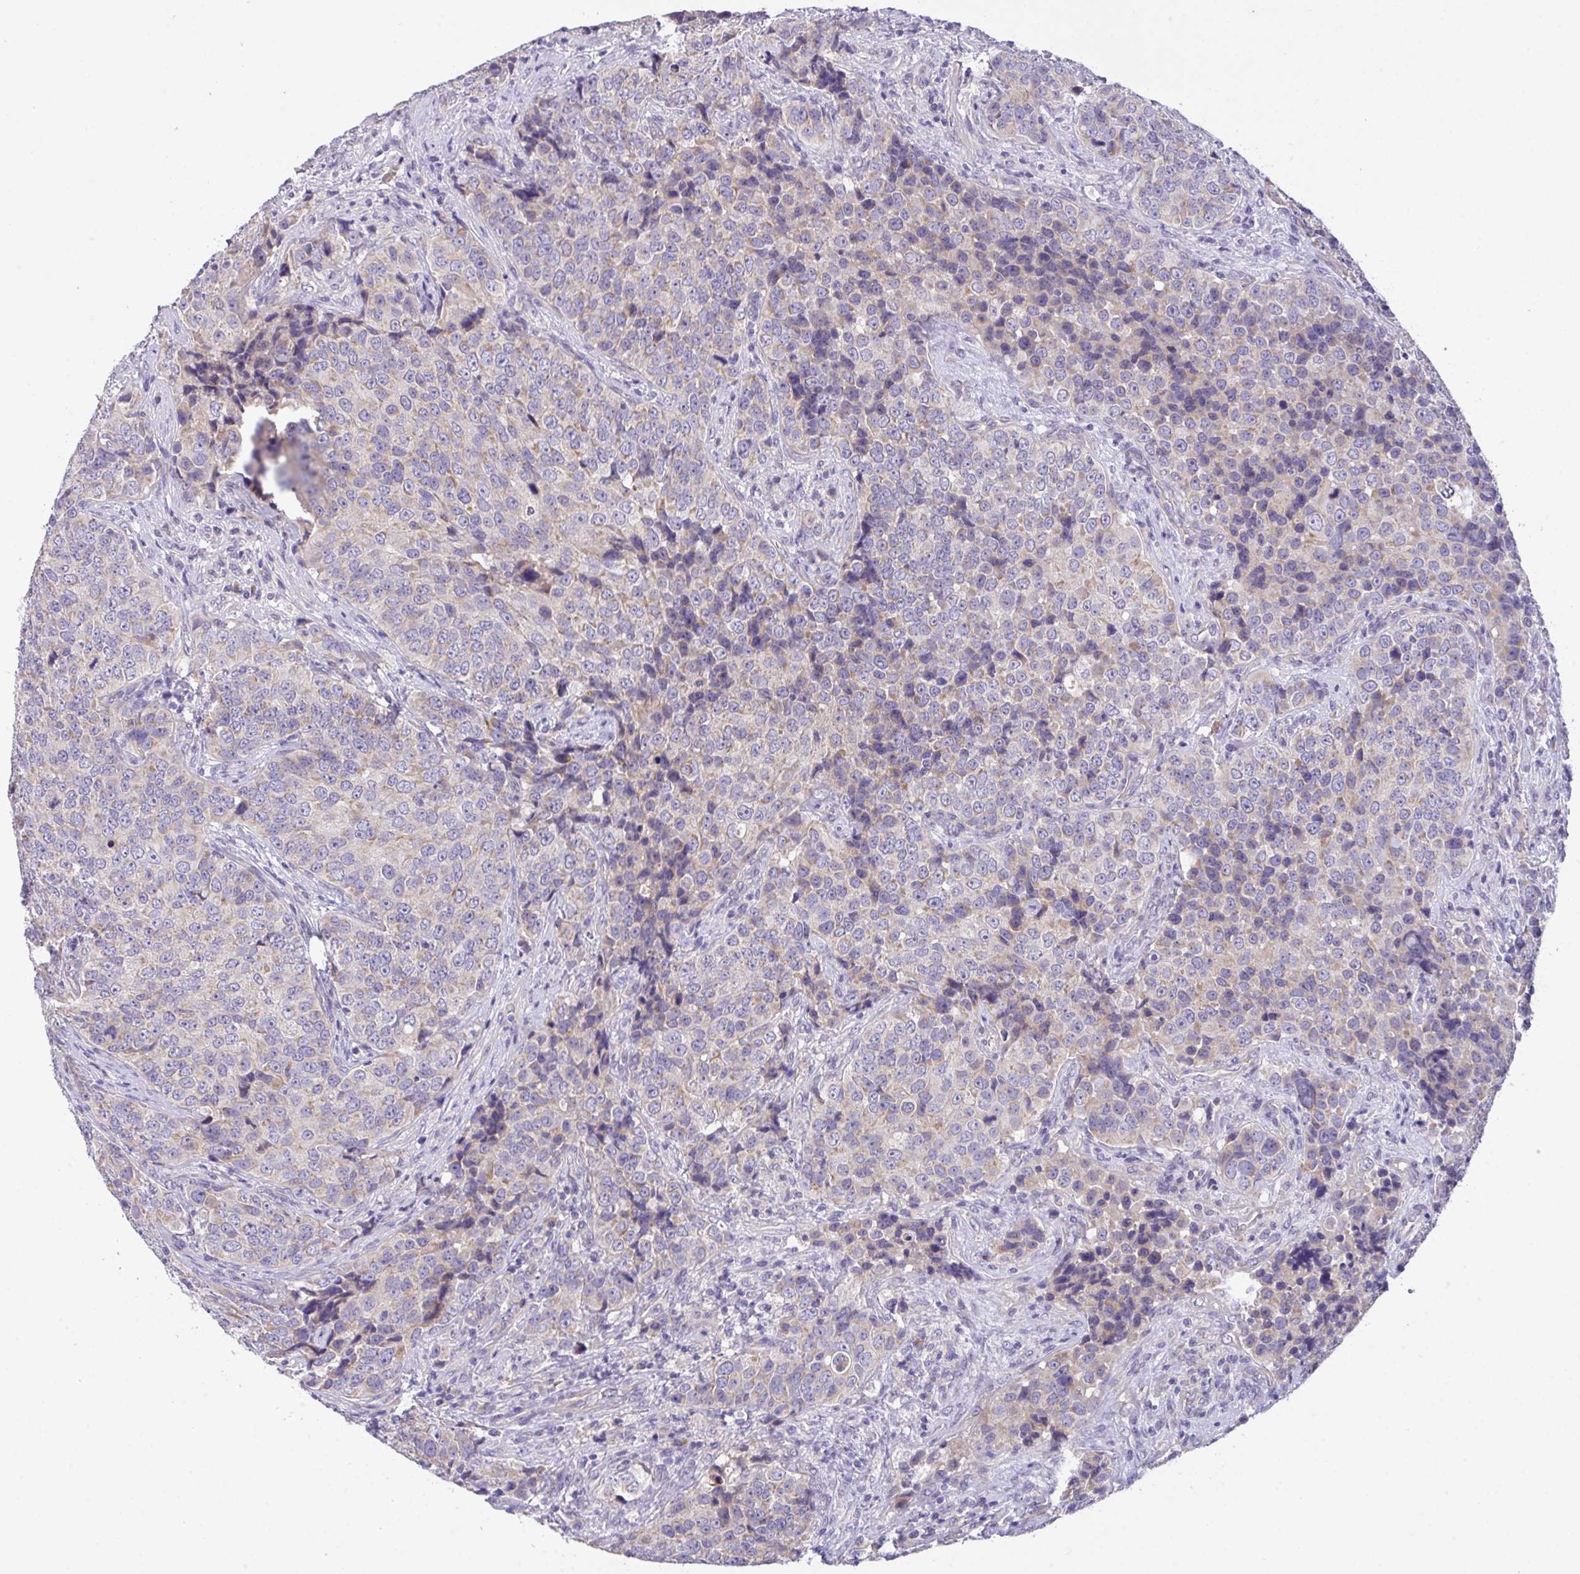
{"staining": {"intensity": "weak", "quantity": "25%-75%", "location": "cytoplasmic/membranous"}, "tissue": "urothelial cancer", "cell_type": "Tumor cells", "image_type": "cancer", "snomed": [{"axis": "morphology", "description": "Urothelial carcinoma, NOS"}, {"axis": "topography", "description": "Urinary bladder"}], "caption": "A high-resolution histopathology image shows IHC staining of transitional cell carcinoma, which reveals weak cytoplasmic/membranous expression in approximately 25%-75% of tumor cells.", "gene": "ZNF581", "patient": {"sex": "male", "age": 52}}